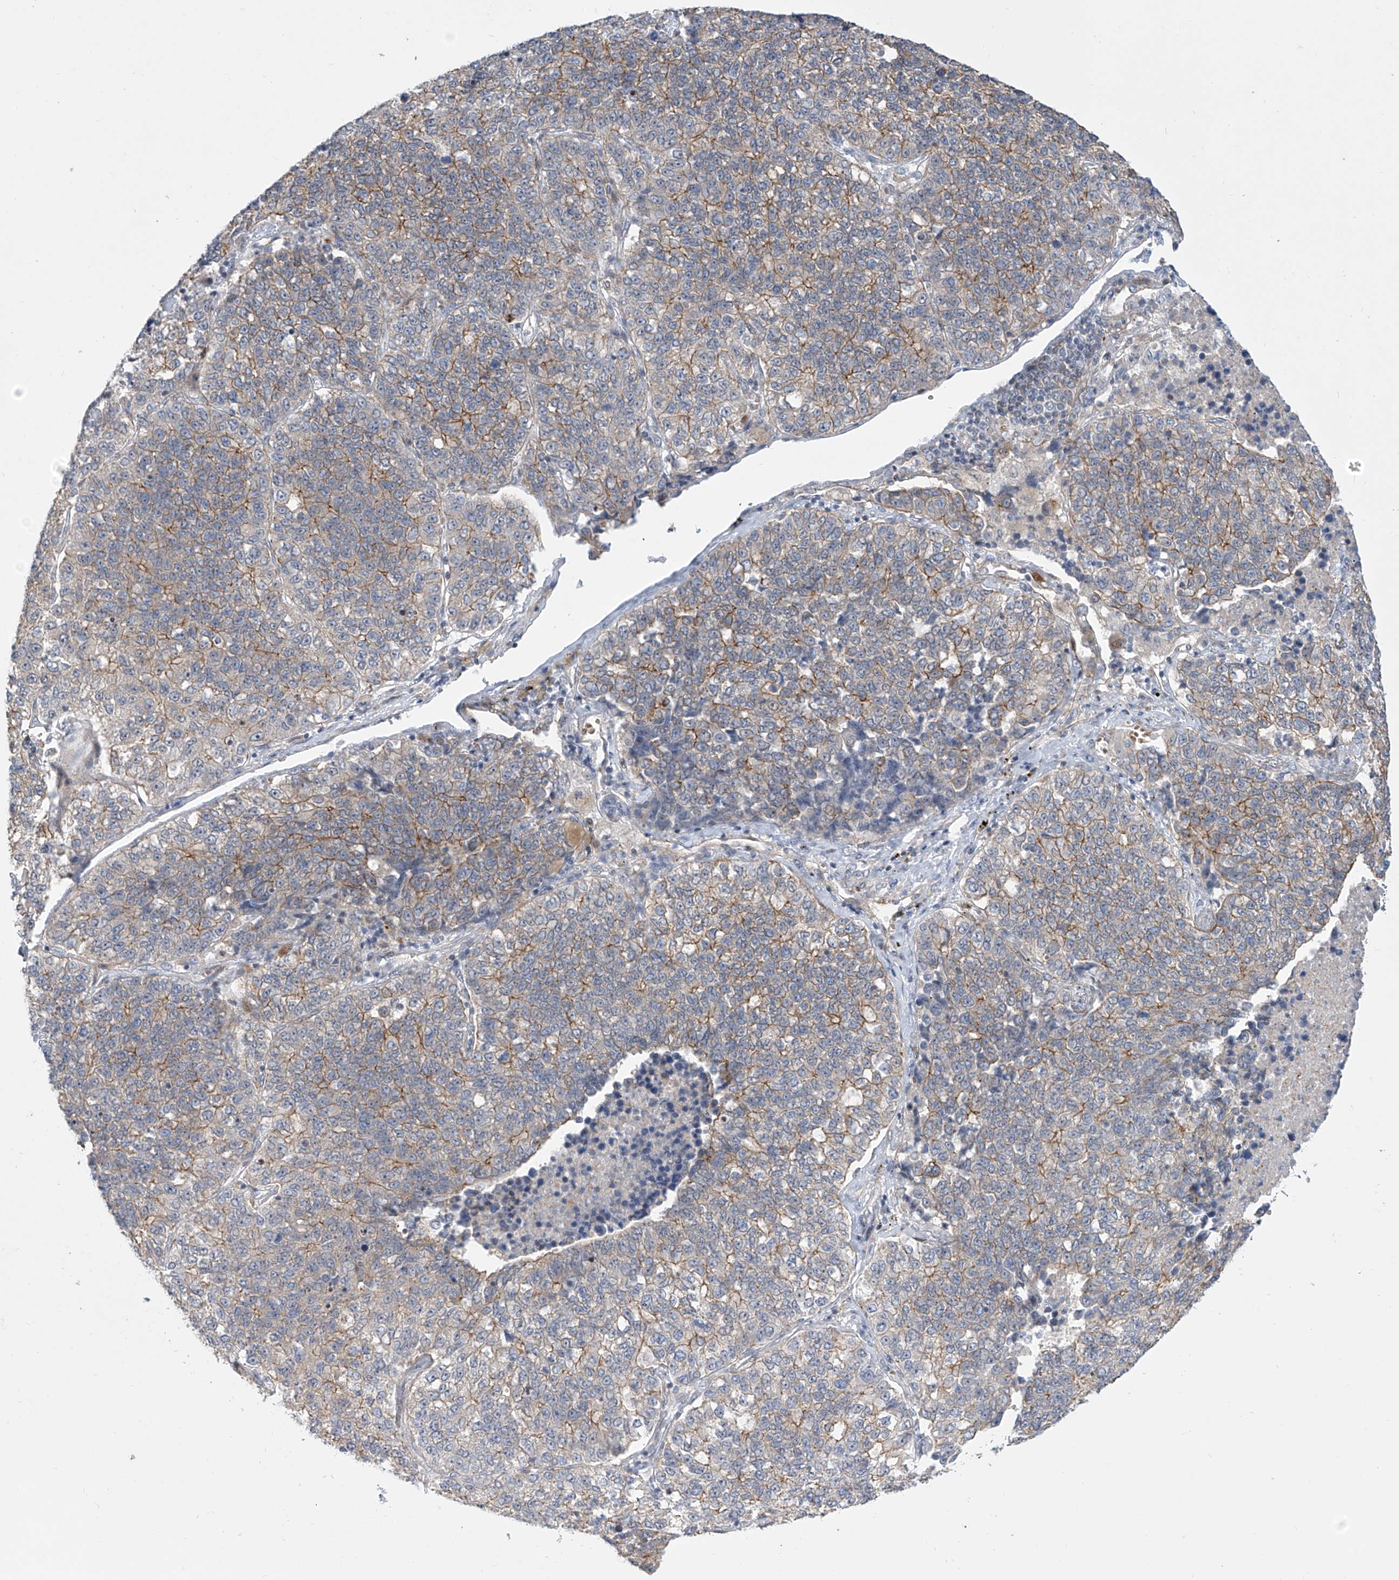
{"staining": {"intensity": "moderate", "quantity": "<25%", "location": "cytoplasmic/membranous"}, "tissue": "lung cancer", "cell_type": "Tumor cells", "image_type": "cancer", "snomed": [{"axis": "morphology", "description": "Adenocarcinoma, NOS"}, {"axis": "topography", "description": "Lung"}], "caption": "Immunohistochemistry (IHC) (DAB (3,3'-diaminobenzidine)) staining of human lung adenocarcinoma reveals moderate cytoplasmic/membranous protein expression in about <25% of tumor cells. (Stains: DAB (3,3'-diaminobenzidine) in brown, nuclei in blue, Microscopy: brightfield microscopy at high magnification).", "gene": "LRRC1", "patient": {"sex": "male", "age": 49}}